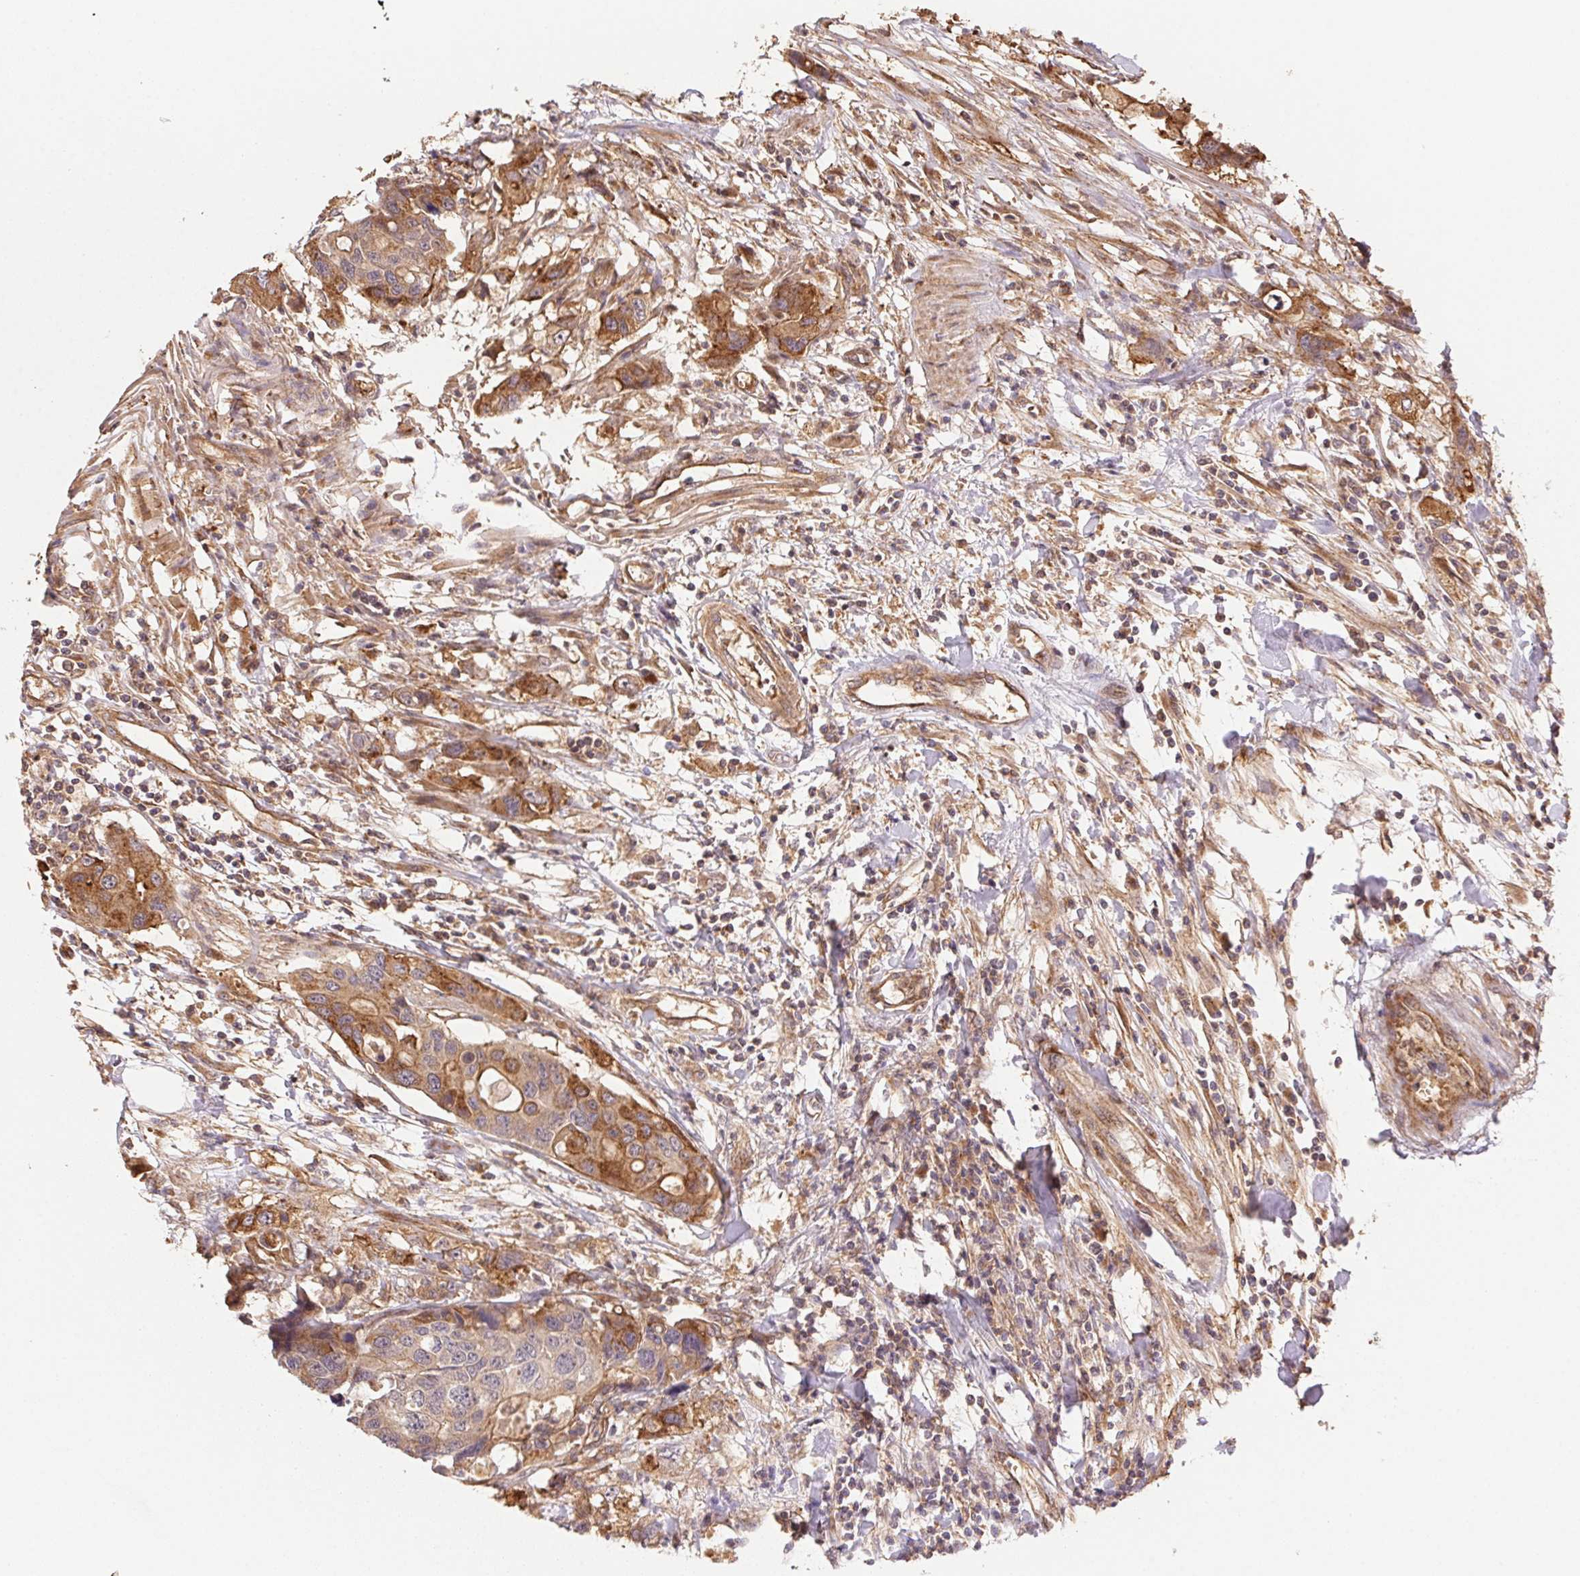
{"staining": {"intensity": "moderate", "quantity": "25%-75%", "location": "cytoplasmic/membranous"}, "tissue": "colorectal cancer", "cell_type": "Tumor cells", "image_type": "cancer", "snomed": [{"axis": "morphology", "description": "Adenocarcinoma, NOS"}, {"axis": "topography", "description": "Colon"}], "caption": "Colorectal adenocarcinoma stained for a protein displays moderate cytoplasmic/membranous positivity in tumor cells.", "gene": "USE1", "patient": {"sex": "male", "age": 77}}